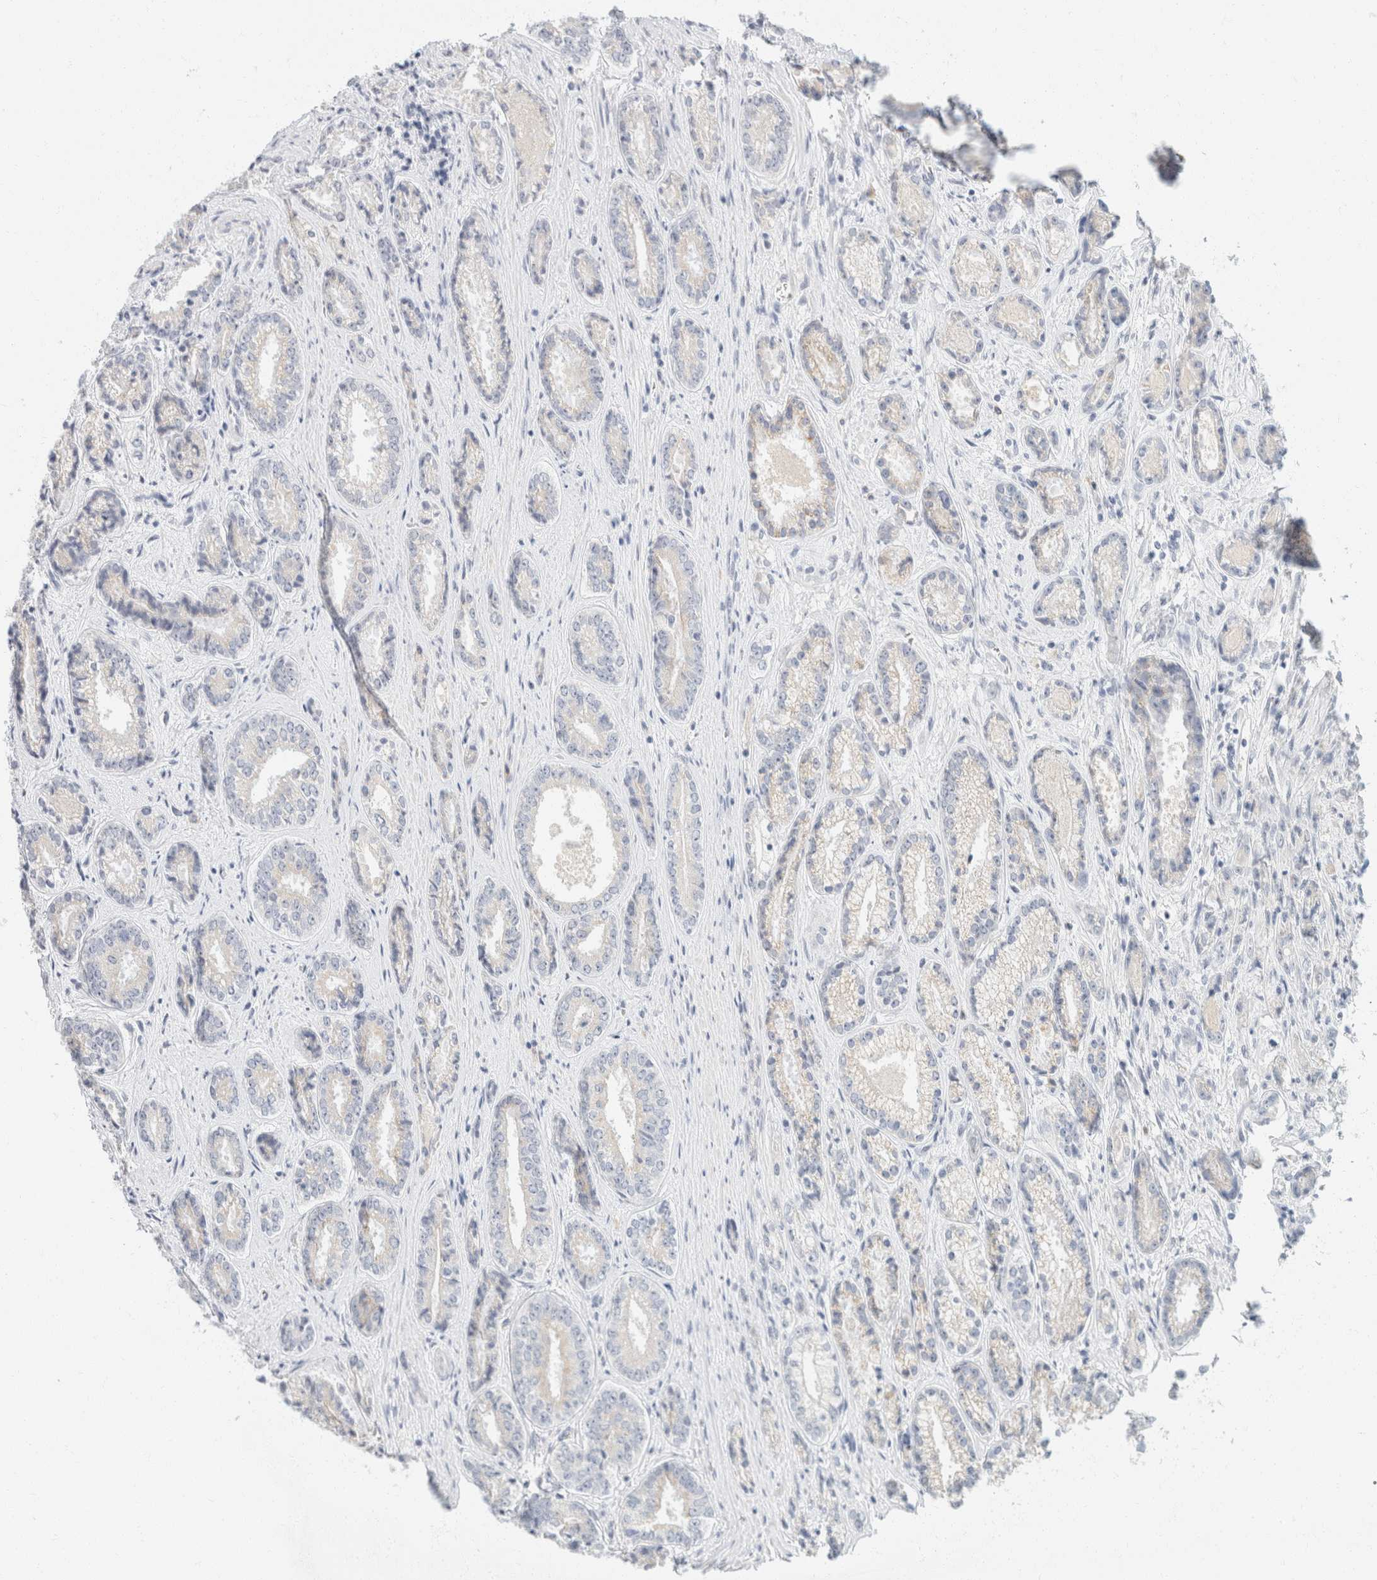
{"staining": {"intensity": "negative", "quantity": "none", "location": "none"}, "tissue": "prostate cancer", "cell_type": "Tumor cells", "image_type": "cancer", "snomed": [{"axis": "morphology", "description": "Adenocarcinoma, High grade"}, {"axis": "topography", "description": "Prostate"}], "caption": "Immunohistochemistry (IHC) image of neoplastic tissue: prostate high-grade adenocarcinoma stained with DAB (3,3'-diaminobenzidine) displays no significant protein staining in tumor cells.", "gene": "KRT20", "patient": {"sex": "male", "age": 61}}